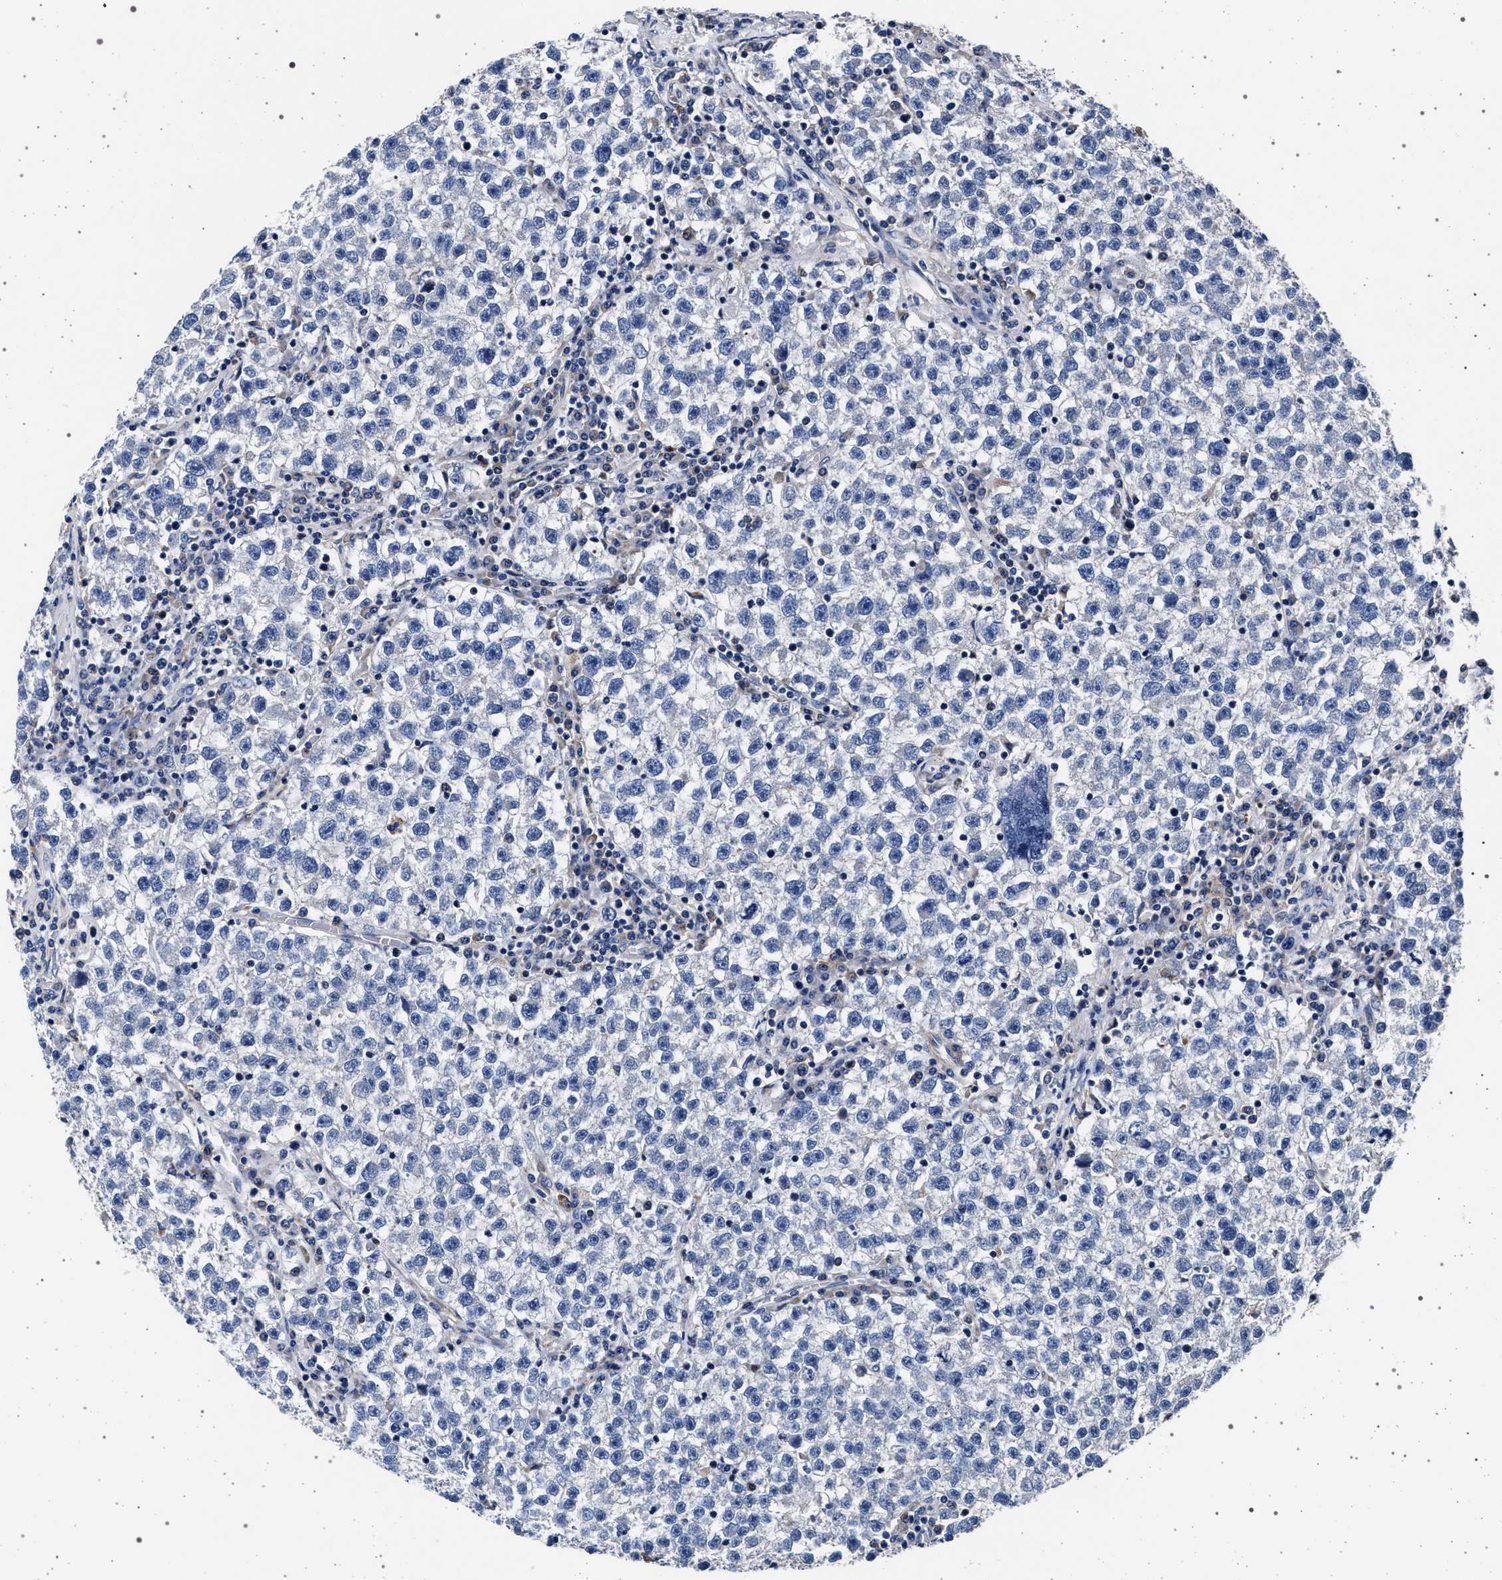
{"staining": {"intensity": "negative", "quantity": "none", "location": "none"}, "tissue": "testis cancer", "cell_type": "Tumor cells", "image_type": "cancer", "snomed": [{"axis": "morphology", "description": "Seminoma, NOS"}, {"axis": "topography", "description": "Testis"}], "caption": "Immunohistochemistry of human testis cancer (seminoma) shows no positivity in tumor cells.", "gene": "KCNK6", "patient": {"sex": "male", "age": 22}}